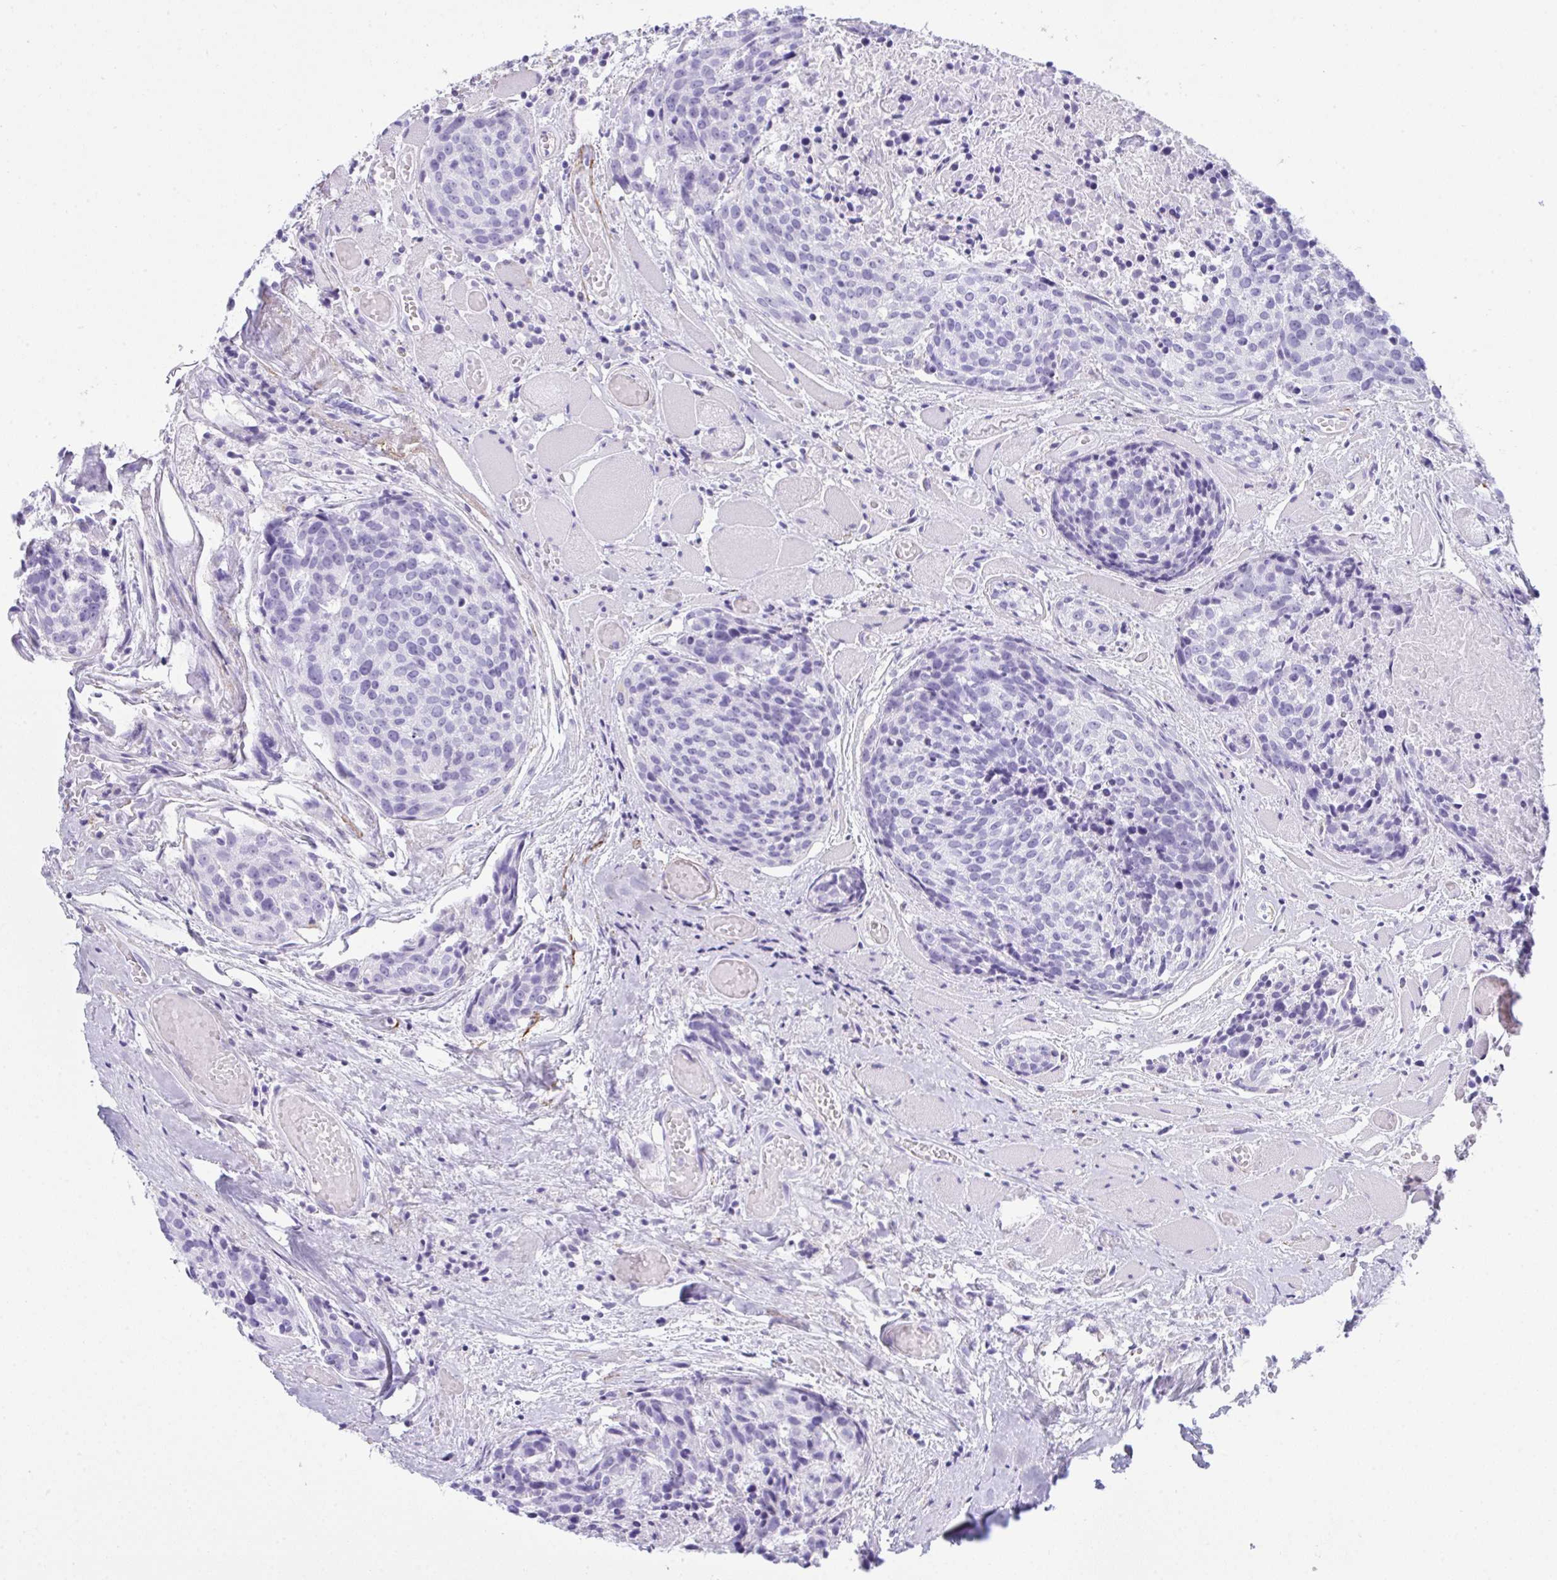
{"staining": {"intensity": "negative", "quantity": "none", "location": "none"}, "tissue": "head and neck cancer", "cell_type": "Tumor cells", "image_type": "cancer", "snomed": [{"axis": "morphology", "description": "Squamous cell carcinoma, NOS"}, {"axis": "topography", "description": "Oral tissue"}, {"axis": "topography", "description": "Head-Neck"}], "caption": "IHC of head and neck cancer (squamous cell carcinoma) exhibits no positivity in tumor cells.", "gene": "ELN", "patient": {"sex": "male", "age": 64}}